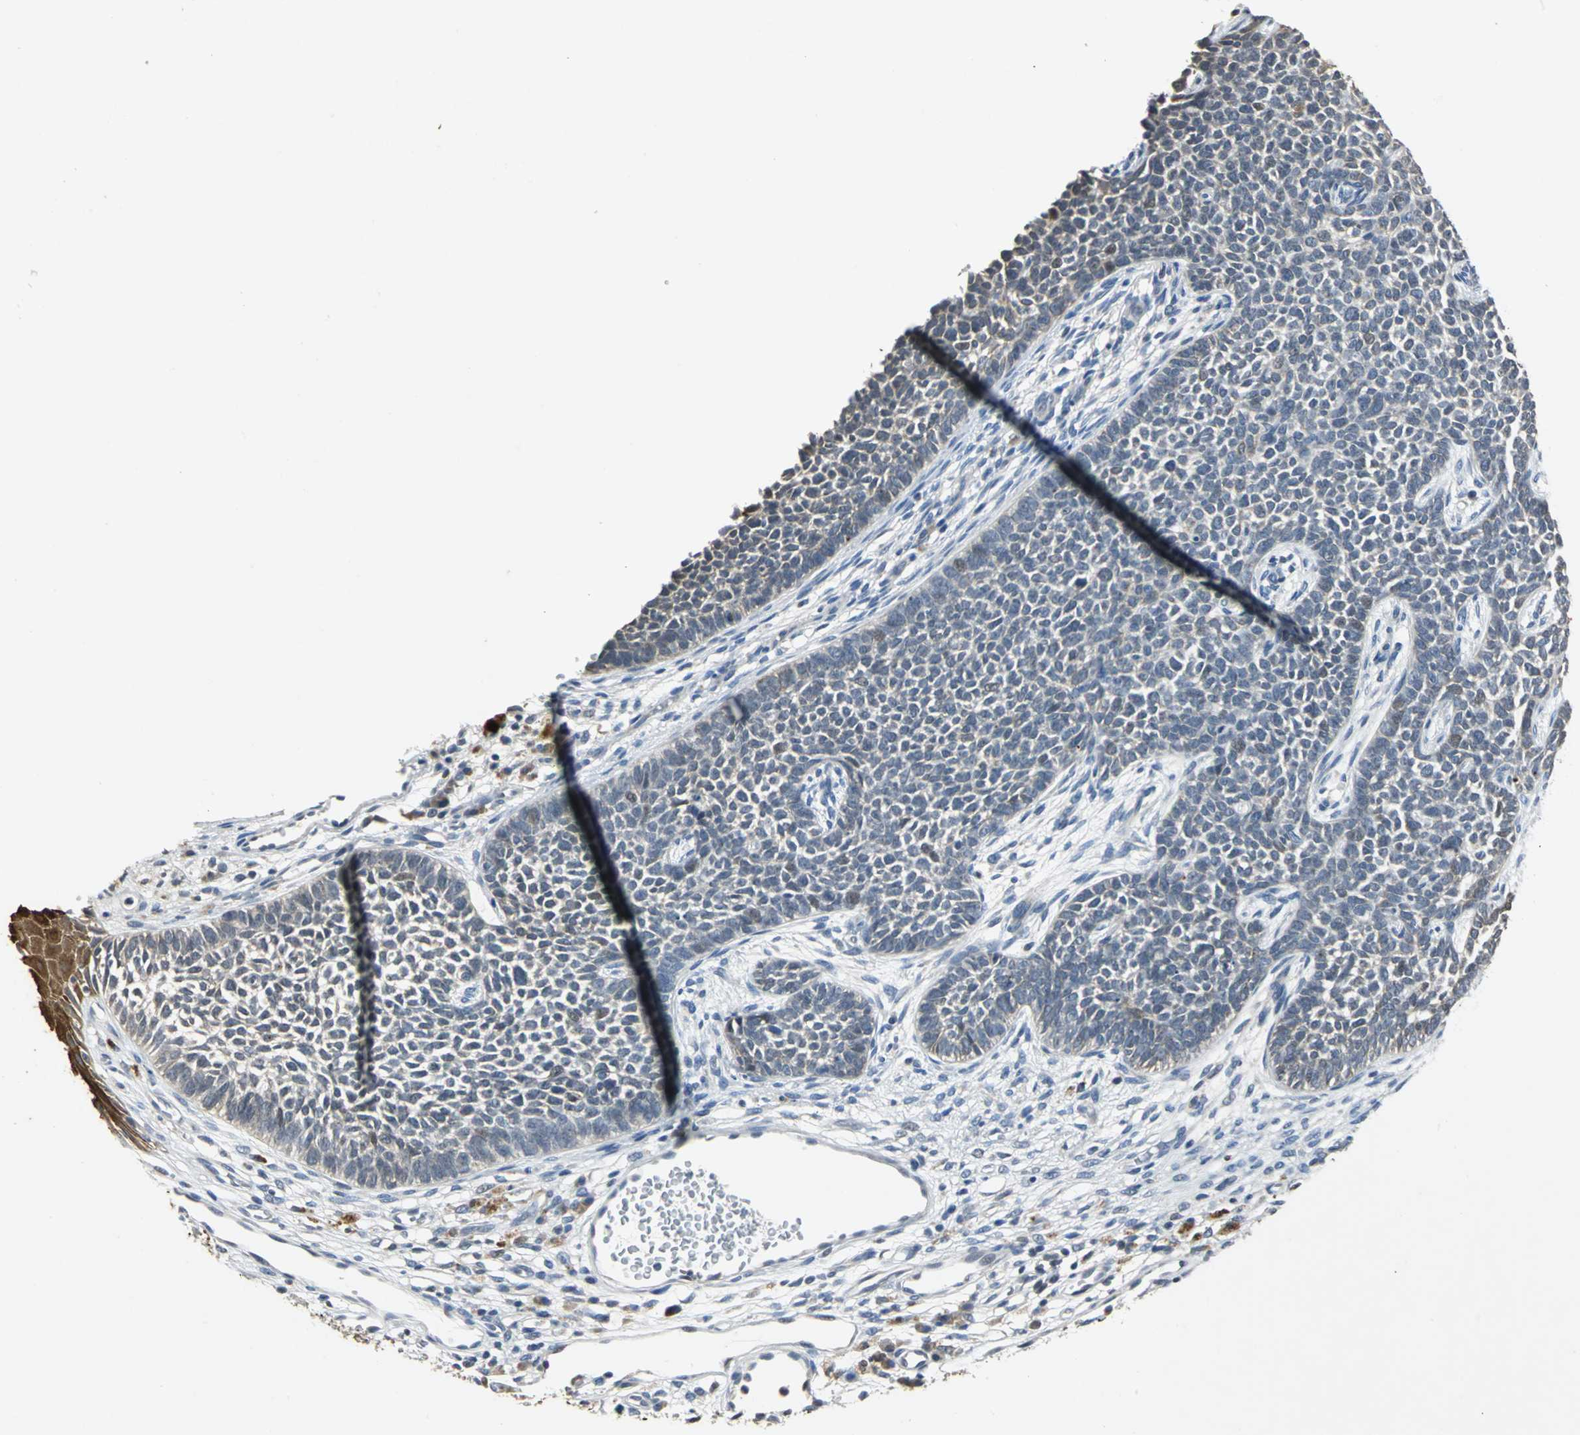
{"staining": {"intensity": "moderate", "quantity": "<25%", "location": "cytoplasmic/membranous"}, "tissue": "skin cancer", "cell_type": "Tumor cells", "image_type": "cancer", "snomed": [{"axis": "morphology", "description": "Basal cell carcinoma"}, {"axis": "topography", "description": "Skin"}], "caption": "DAB (3,3'-diaminobenzidine) immunohistochemical staining of human basal cell carcinoma (skin) reveals moderate cytoplasmic/membranous protein staining in about <25% of tumor cells. (IHC, brightfield microscopy, high magnification).", "gene": "JADE3", "patient": {"sex": "female", "age": 84}}